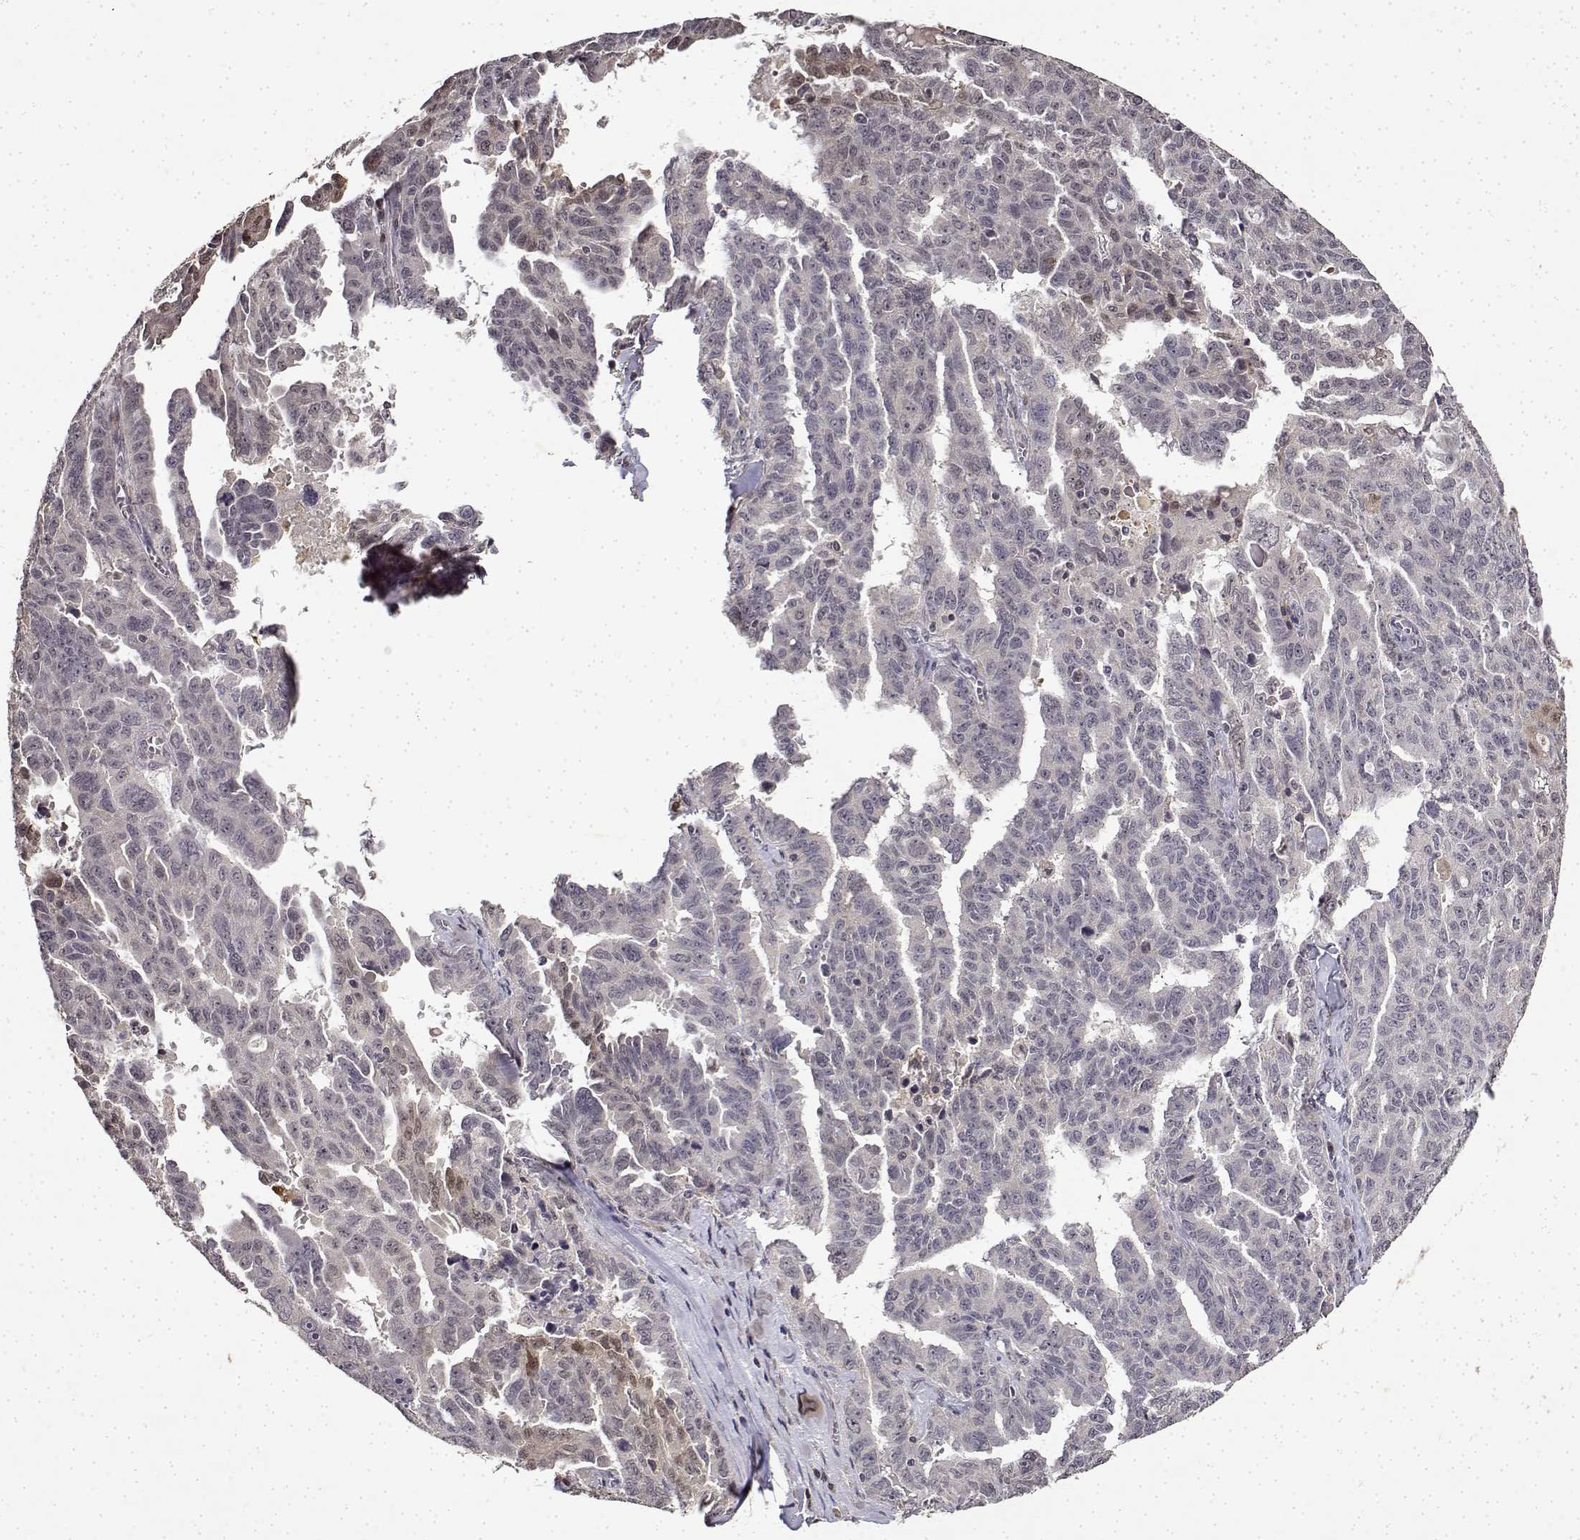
{"staining": {"intensity": "negative", "quantity": "none", "location": "none"}, "tissue": "ovarian cancer", "cell_type": "Tumor cells", "image_type": "cancer", "snomed": [{"axis": "morphology", "description": "Adenocarcinoma, NOS"}, {"axis": "morphology", "description": "Carcinoma, endometroid"}, {"axis": "topography", "description": "Ovary"}], "caption": "Histopathology image shows no protein expression in tumor cells of adenocarcinoma (ovarian) tissue.", "gene": "BDNF", "patient": {"sex": "female", "age": 72}}